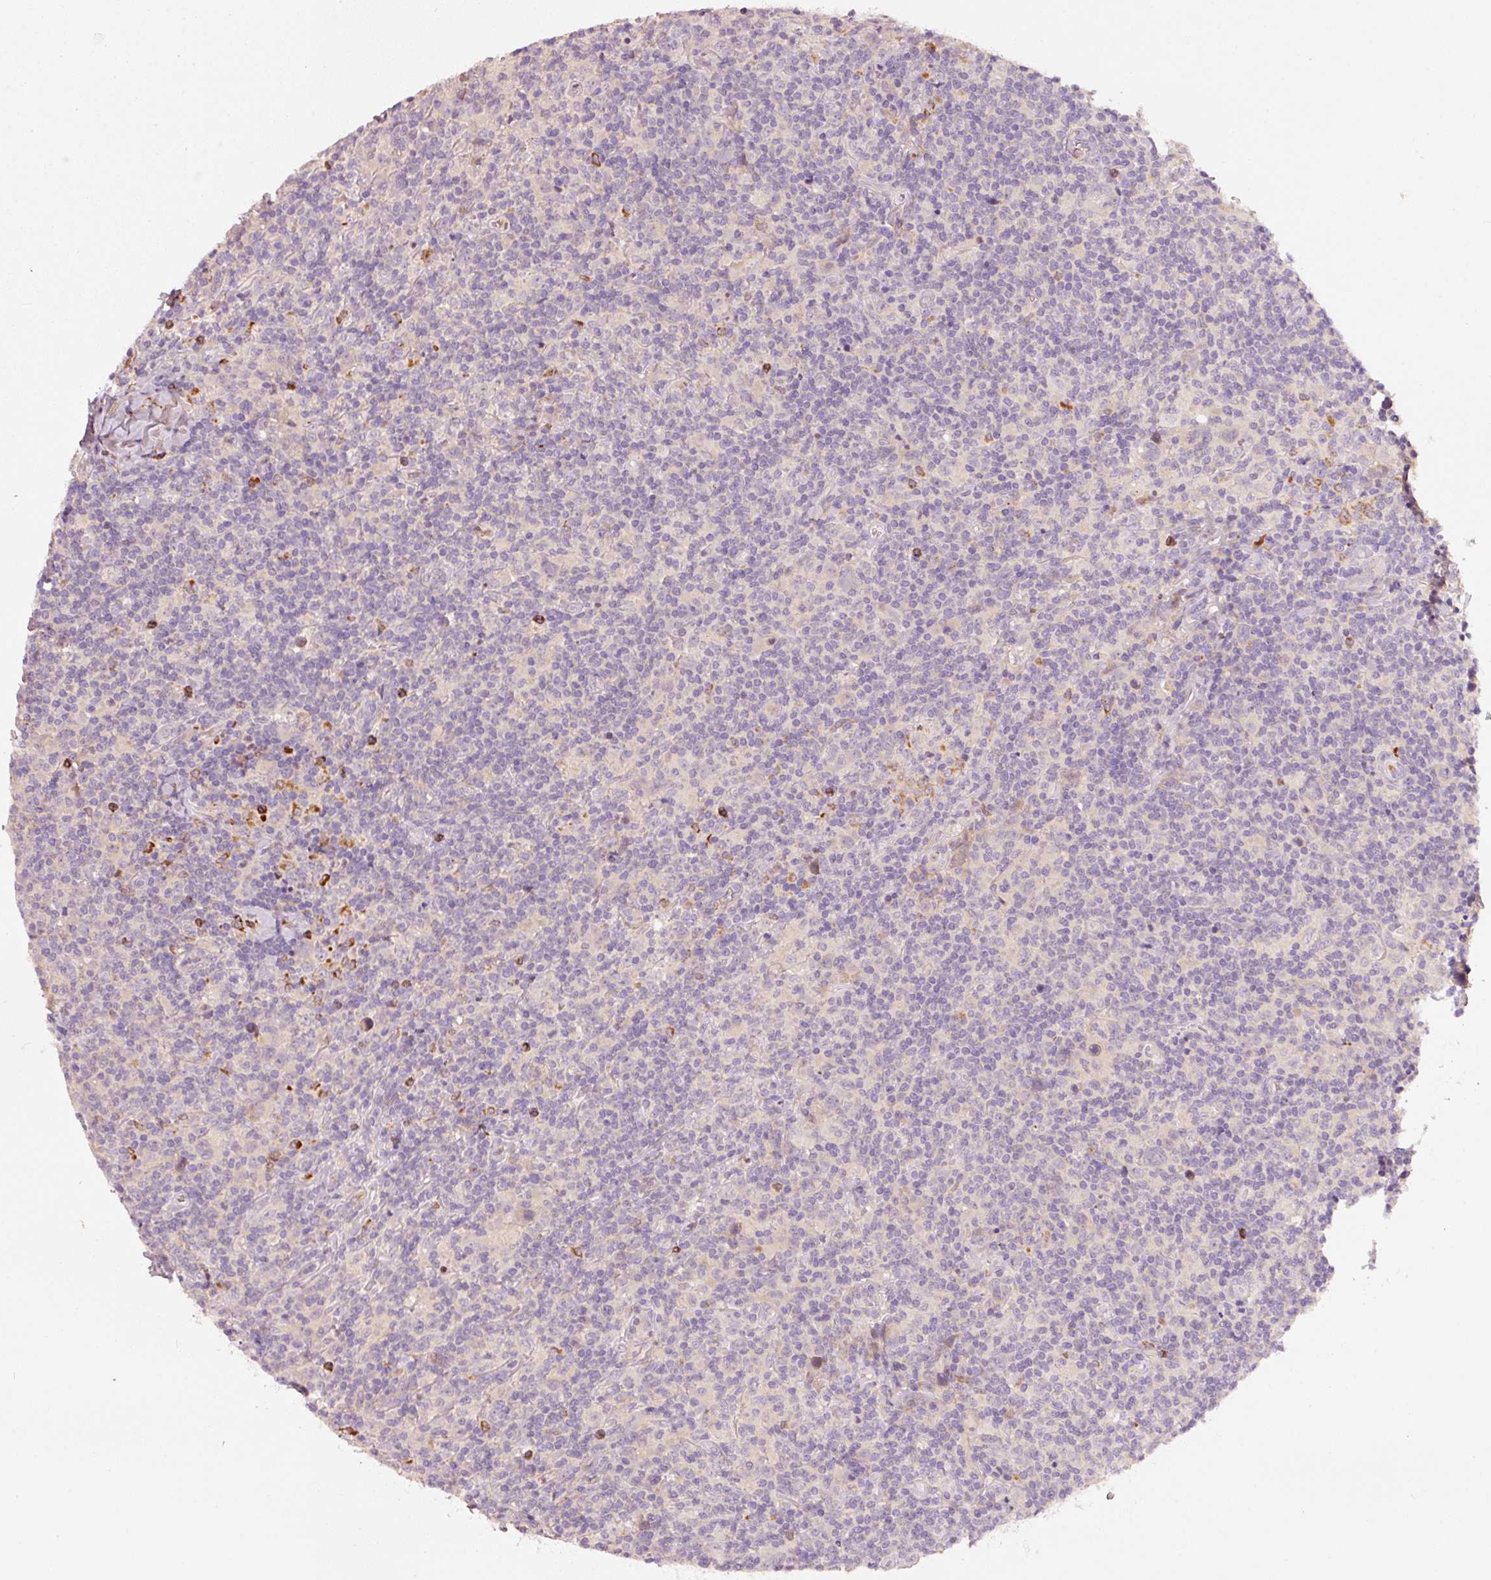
{"staining": {"intensity": "negative", "quantity": "none", "location": "none"}, "tissue": "lymphoma", "cell_type": "Tumor cells", "image_type": "cancer", "snomed": [{"axis": "morphology", "description": "Hodgkin's disease, NOS"}, {"axis": "topography", "description": "Lymph node"}], "caption": "This micrograph is of lymphoma stained with immunohistochemistry (IHC) to label a protein in brown with the nuclei are counter-stained blue. There is no positivity in tumor cells.", "gene": "KLHL21", "patient": {"sex": "female", "age": 18}}